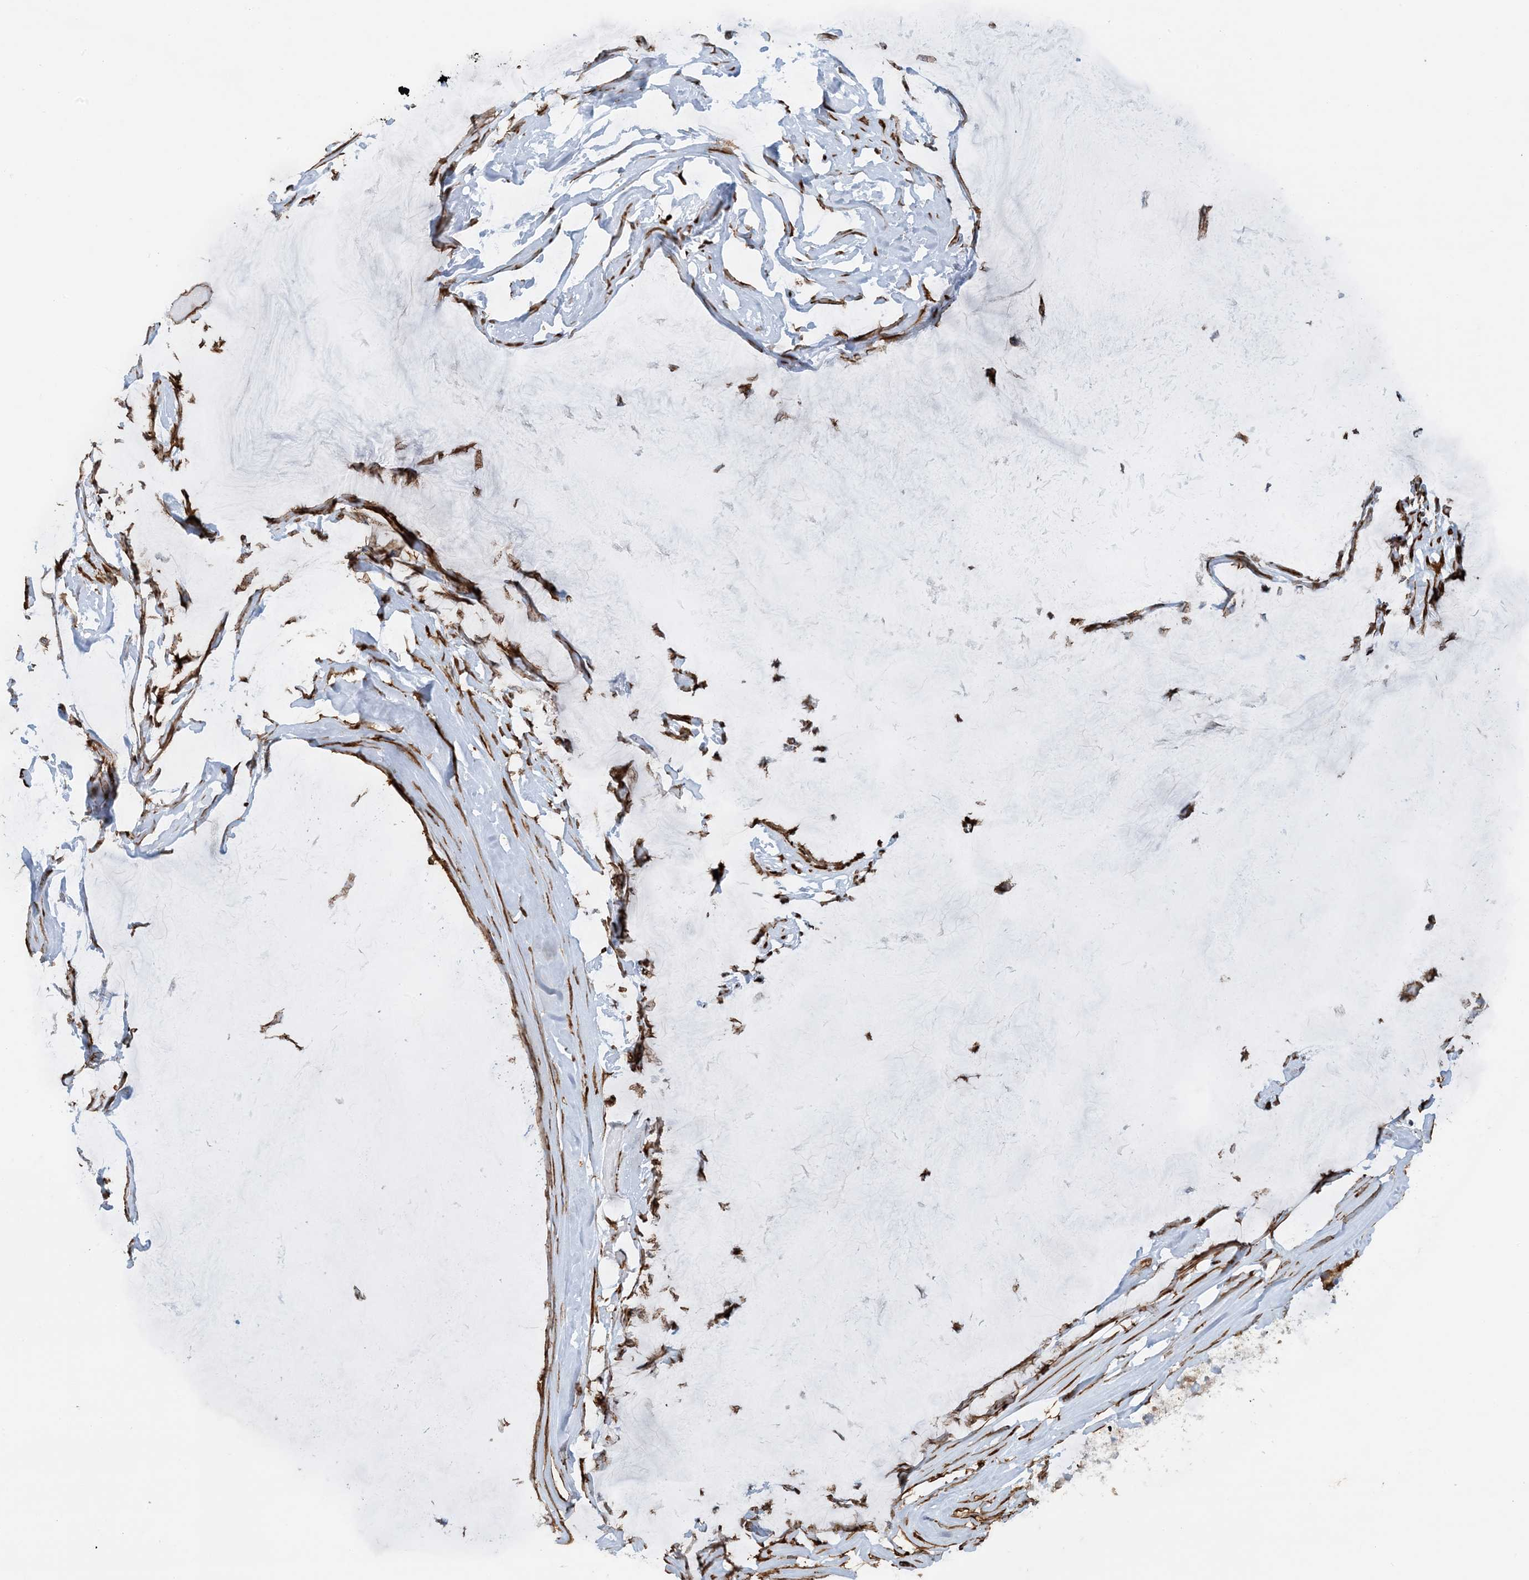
{"staining": {"intensity": "strong", "quantity": ">75%", "location": "cytoplasmic/membranous"}, "tissue": "ovarian cancer", "cell_type": "Tumor cells", "image_type": "cancer", "snomed": [{"axis": "morphology", "description": "Cystadenocarcinoma, mucinous, NOS"}, {"axis": "topography", "description": "Ovary"}], "caption": "Ovarian cancer stained for a protein demonstrates strong cytoplasmic/membranous positivity in tumor cells. The protein is shown in brown color, while the nuclei are stained blue.", "gene": "STAM2", "patient": {"sex": "female", "age": 39}}